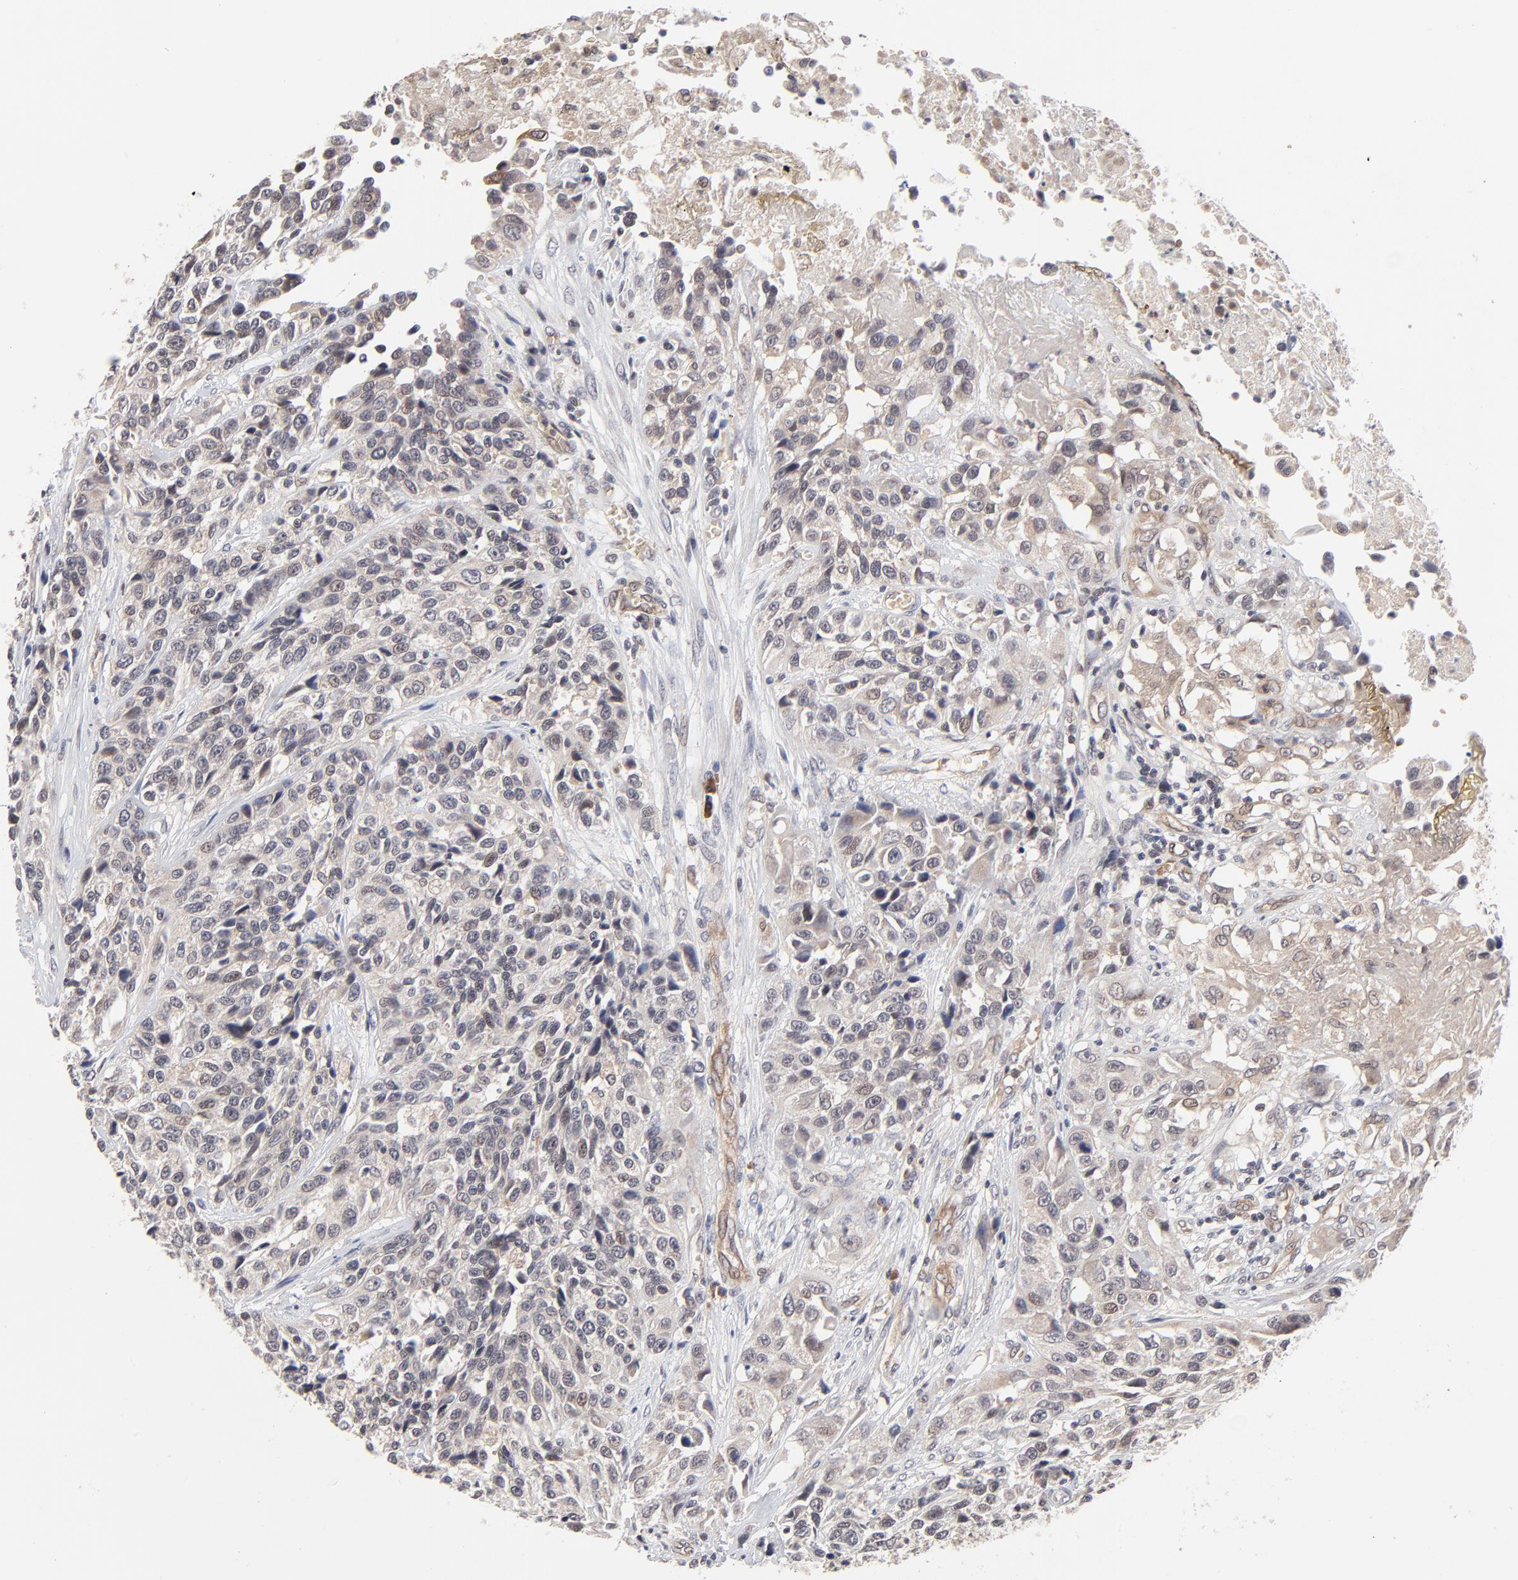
{"staining": {"intensity": "negative", "quantity": "none", "location": "none"}, "tissue": "urothelial cancer", "cell_type": "Tumor cells", "image_type": "cancer", "snomed": [{"axis": "morphology", "description": "Urothelial carcinoma, High grade"}, {"axis": "topography", "description": "Urinary bladder"}], "caption": "Immunohistochemical staining of high-grade urothelial carcinoma shows no significant positivity in tumor cells. (Stains: DAB immunohistochemistry (IHC) with hematoxylin counter stain, Microscopy: brightfield microscopy at high magnification).", "gene": "CASP10", "patient": {"sex": "female", "age": 81}}